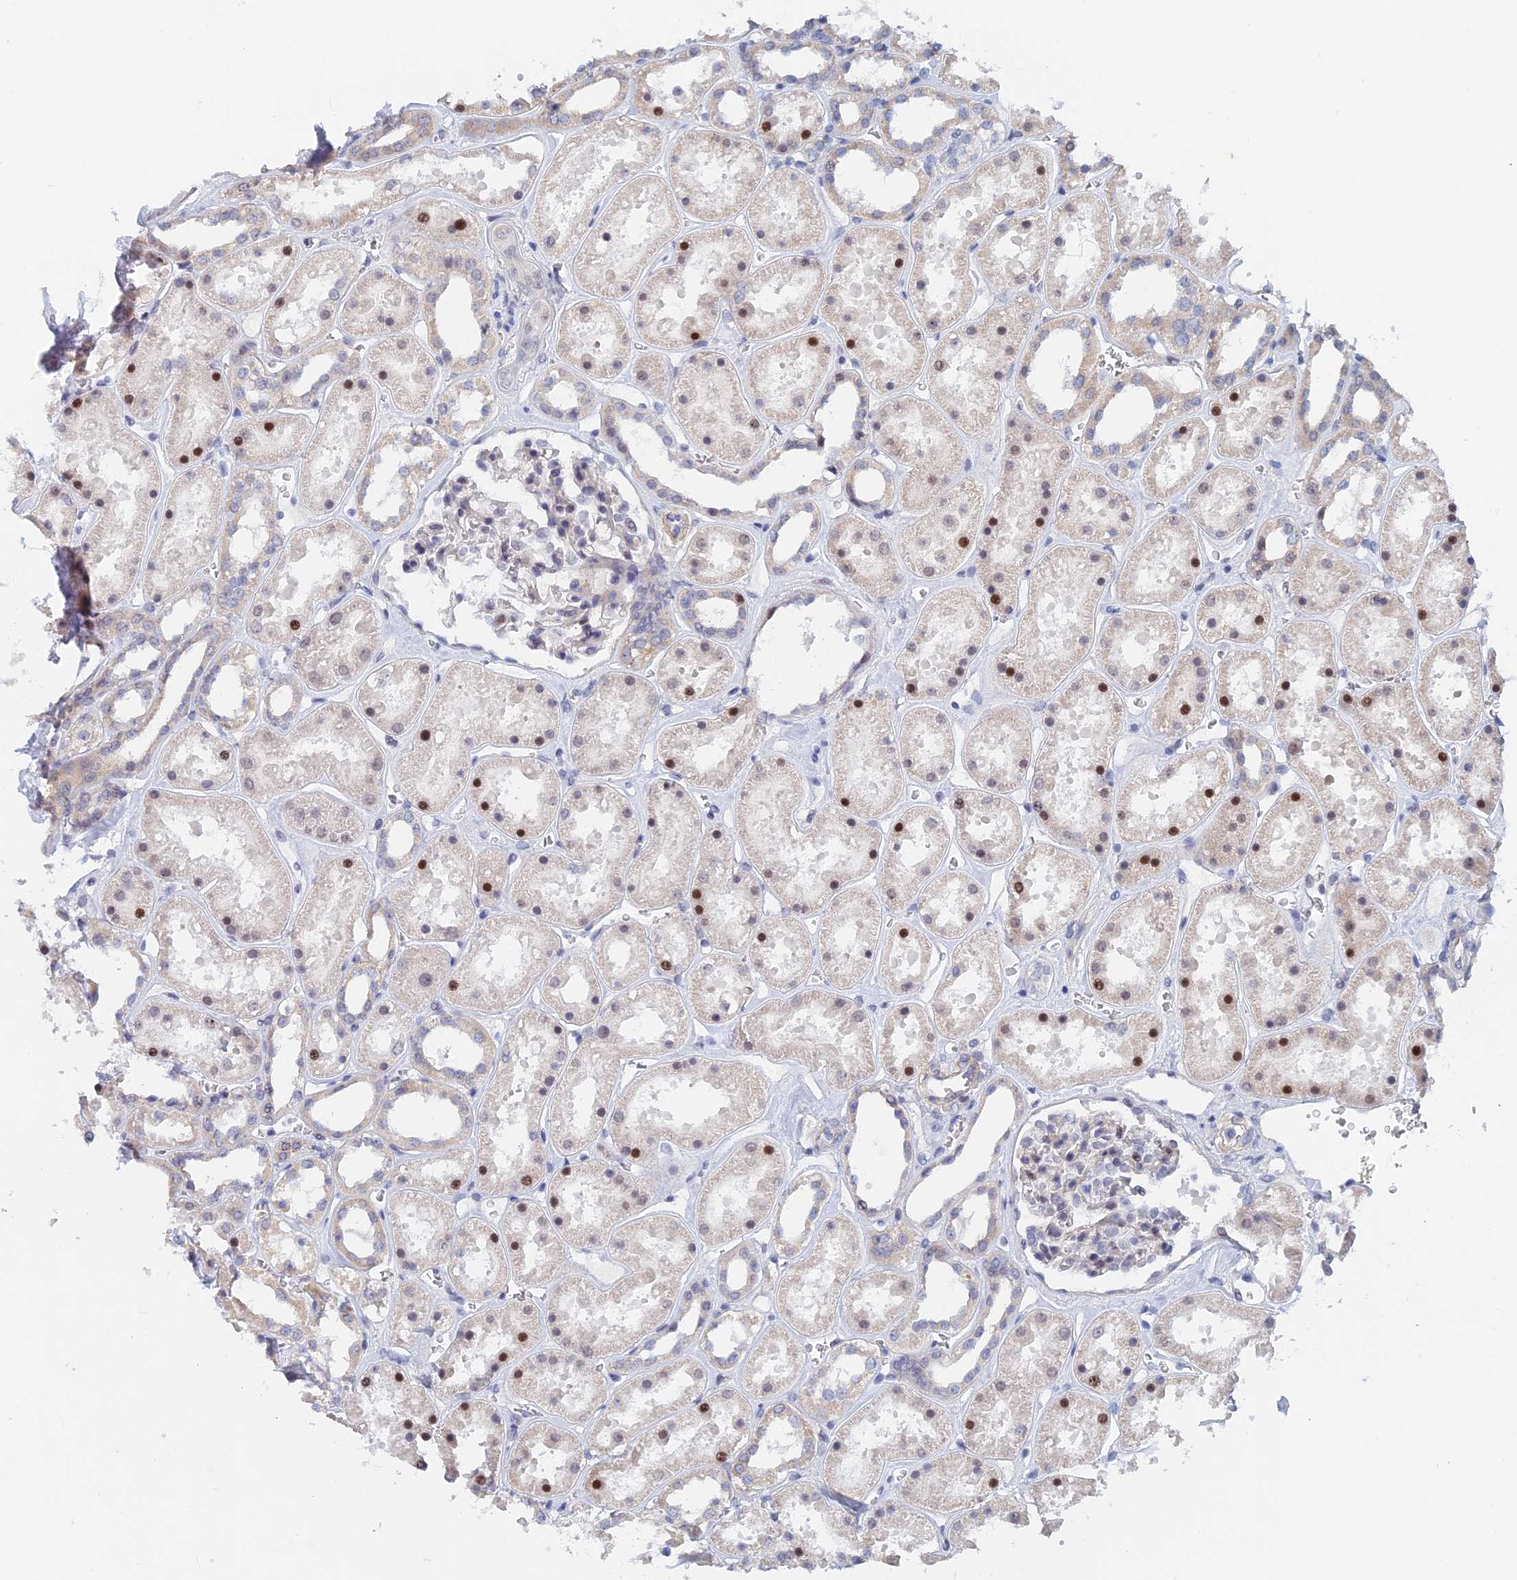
{"staining": {"intensity": "weak", "quantity": "<25%", "location": "nuclear"}, "tissue": "kidney", "cell_type": "Cells in glomeruli", "image_type": "normal", "snomed": [{"axis": "morphology", "description": "Normal tissue, NOS"}, {"axis": "topography", "description": "Kidney"}], "caption": "This is an immunohistochemistry micrograph of benign human kidney. There is no staining in cells in glomeruli.", "gene": "GMNC", "patient": {"sex": "female", "age": 41}}